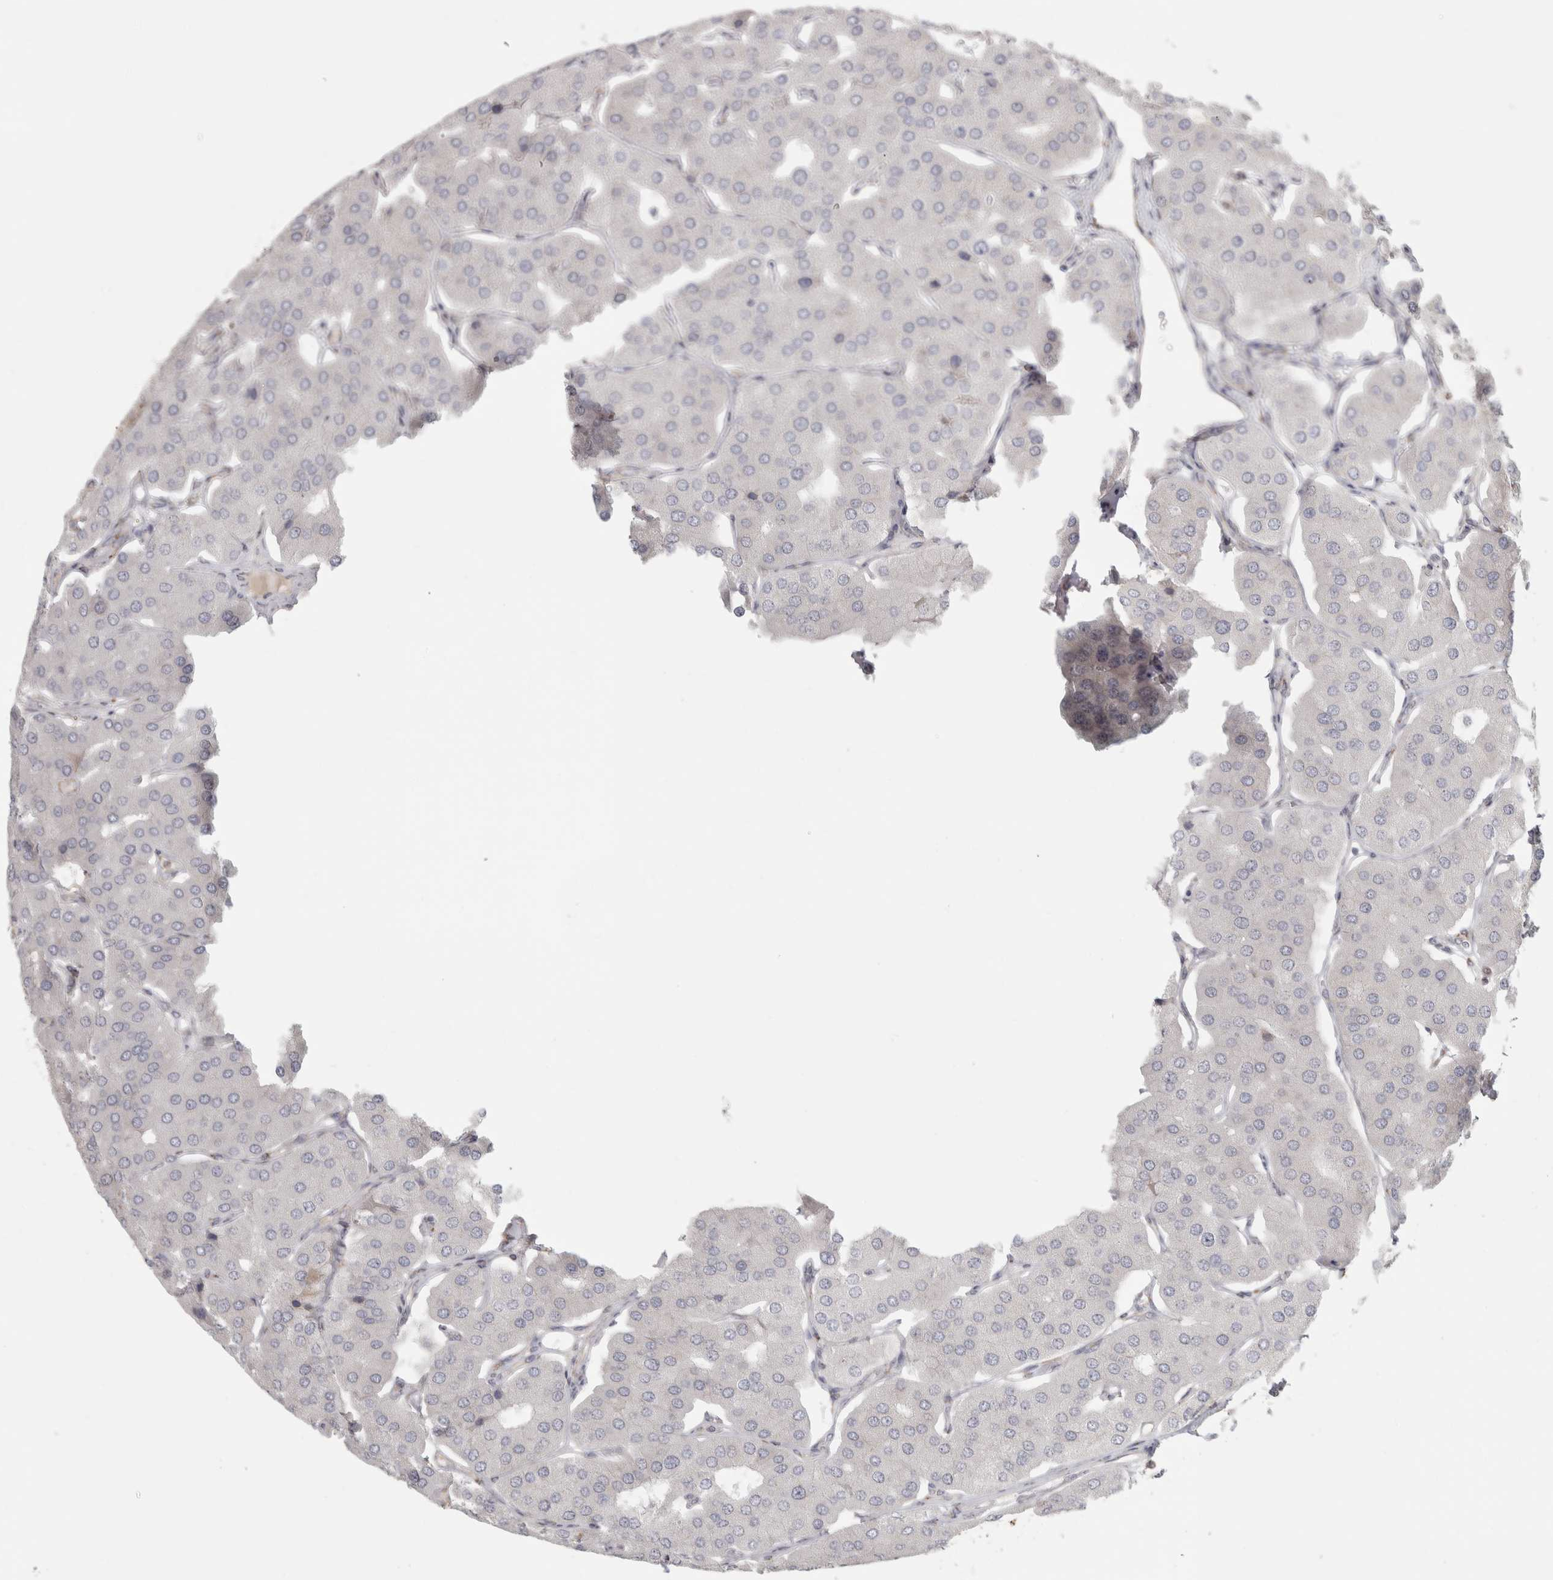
{"staining": {"intensity": "strong", "quantity": "<25%", "location": "cytoplasmic/membranous"}, "tissue": "parathyroid gland", "cell_type": "Glandular cells", "image_type": "normal", "snomed": [{"axis": "morphology", "description": "Normal tissue, NOS"}, {"axis": "morphology", "description": "Adenoma, NOS"}, {"axis": "topography", "description": "Parathyroid gland"}], "caption": "Immunohistochemical staining of benign parathyroid gland demonstrates medium levels of strong cytoplasmic/membranous expression in about <25% of glandular cells. The staining was performed using DAB (3,3'-diaminobenzidine) to visualize the protein expression in brown, while the nuclei were stained in blue with hematoxylin (Magnification: 20x).", "gene": "OSTN", "patient": {"sex": "female", "age": 86}}